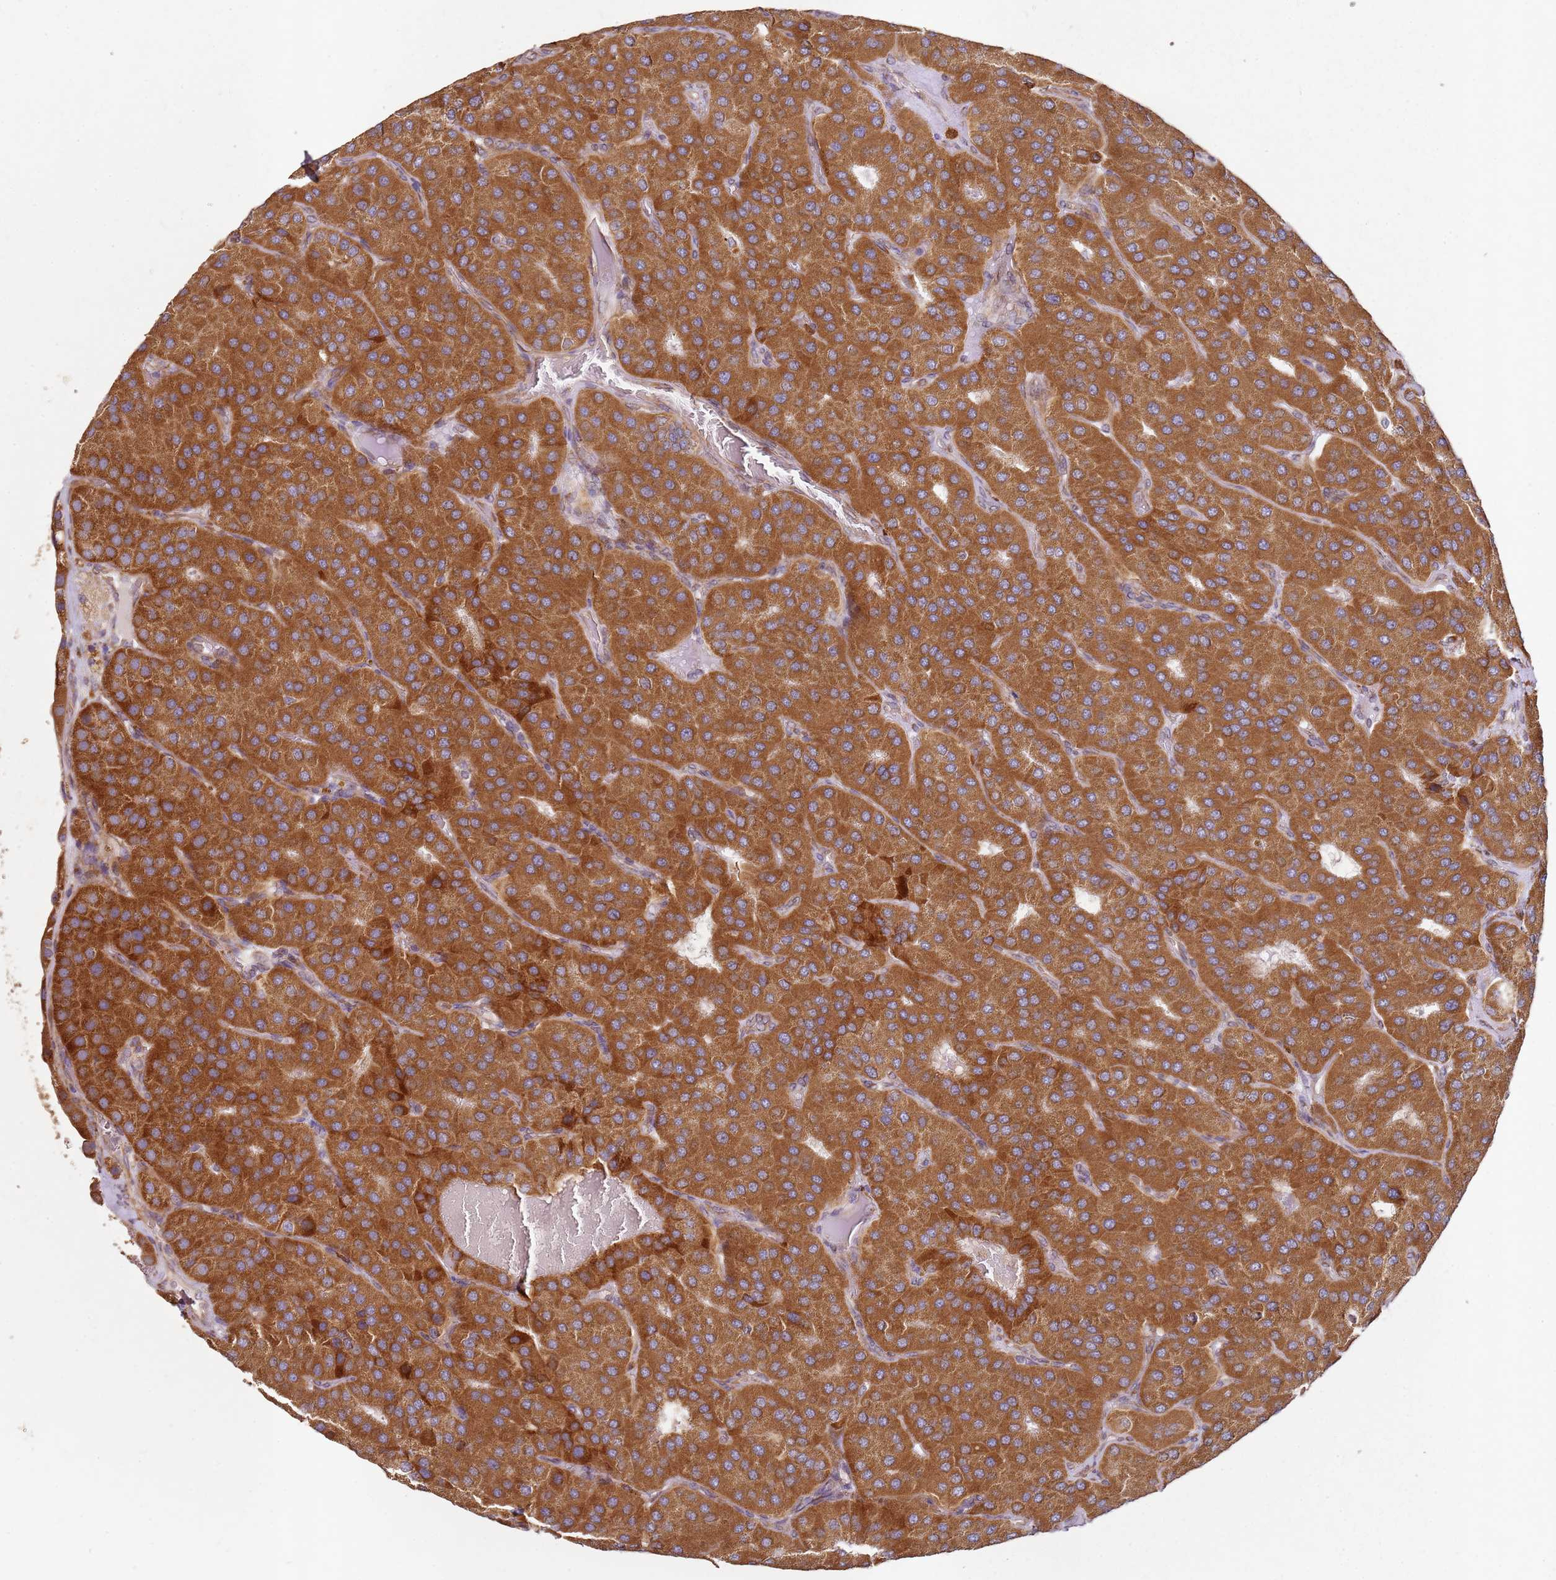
{"staining": {"intensity": "strong", "quantity": ">75%", "location": "cytoplasmic/membranous"}, "tissue": "parathyroid gland", "cell_type": "Glandular cells", "image_type": "normal", "snomed": [{"axis": "morphology", "description": "Normal tissue, NOS"}, {"axis": "morphology", "description": "Adenoma, NOS"}, {"axis": "topography", "description": "Parathyroid gland"}], "caption": "DAB (3,3'-diaminobenzidine) immunohistochemical staining of normal parathyroid gland shows strong cytoplasmic/membranous protein staining in approximately >75% of glandular cells.", "gene": "ARFRP1", "patient": {"sex": "female", "age": 86}}